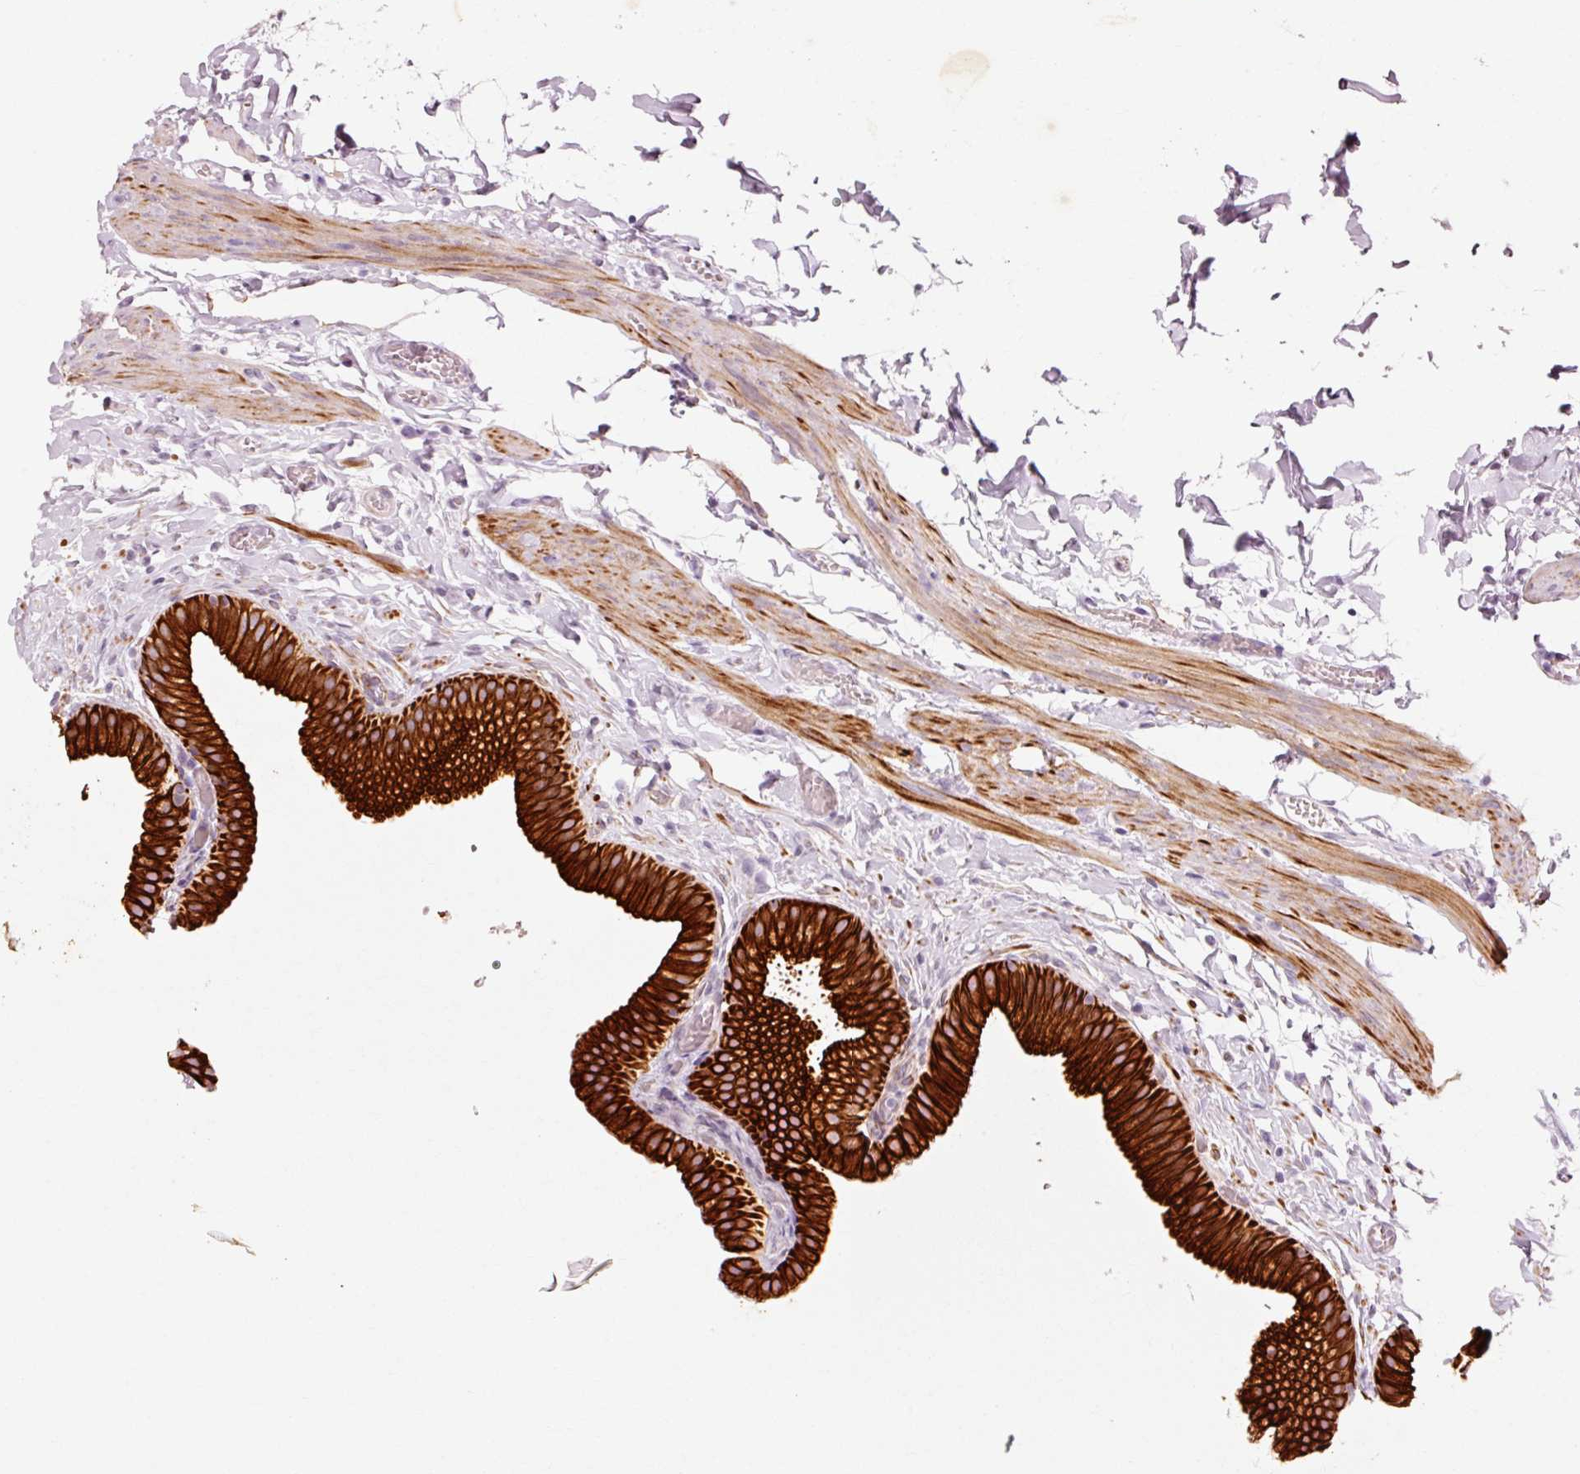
{"staining": {"intensity": "strong", "quantity": ">75%", "location": "cytoplasmic/membranous"}, "tissue": "gallbladder", "cell_type": "Glandular cells", "image_type": "normal", "snomed": [{"axis": "morphology", "description": "Normal tissue, NOS"}, {"axis": "topography", "description": "Gallbladder"}], "caption": "Gallbladder was stained to show a protein in brown. There is high levels of strong cytoplasmic/membranous positivity in about >75% of glandular cells. The staining is performed using DAB (3,3'-diaminobenzidine) brown chromogen to label protein expression. The nuclei are counter-stained blue using hematoxylin.", "gene": "TRIM73", "patient": {"sex": "female", "age": 63}}